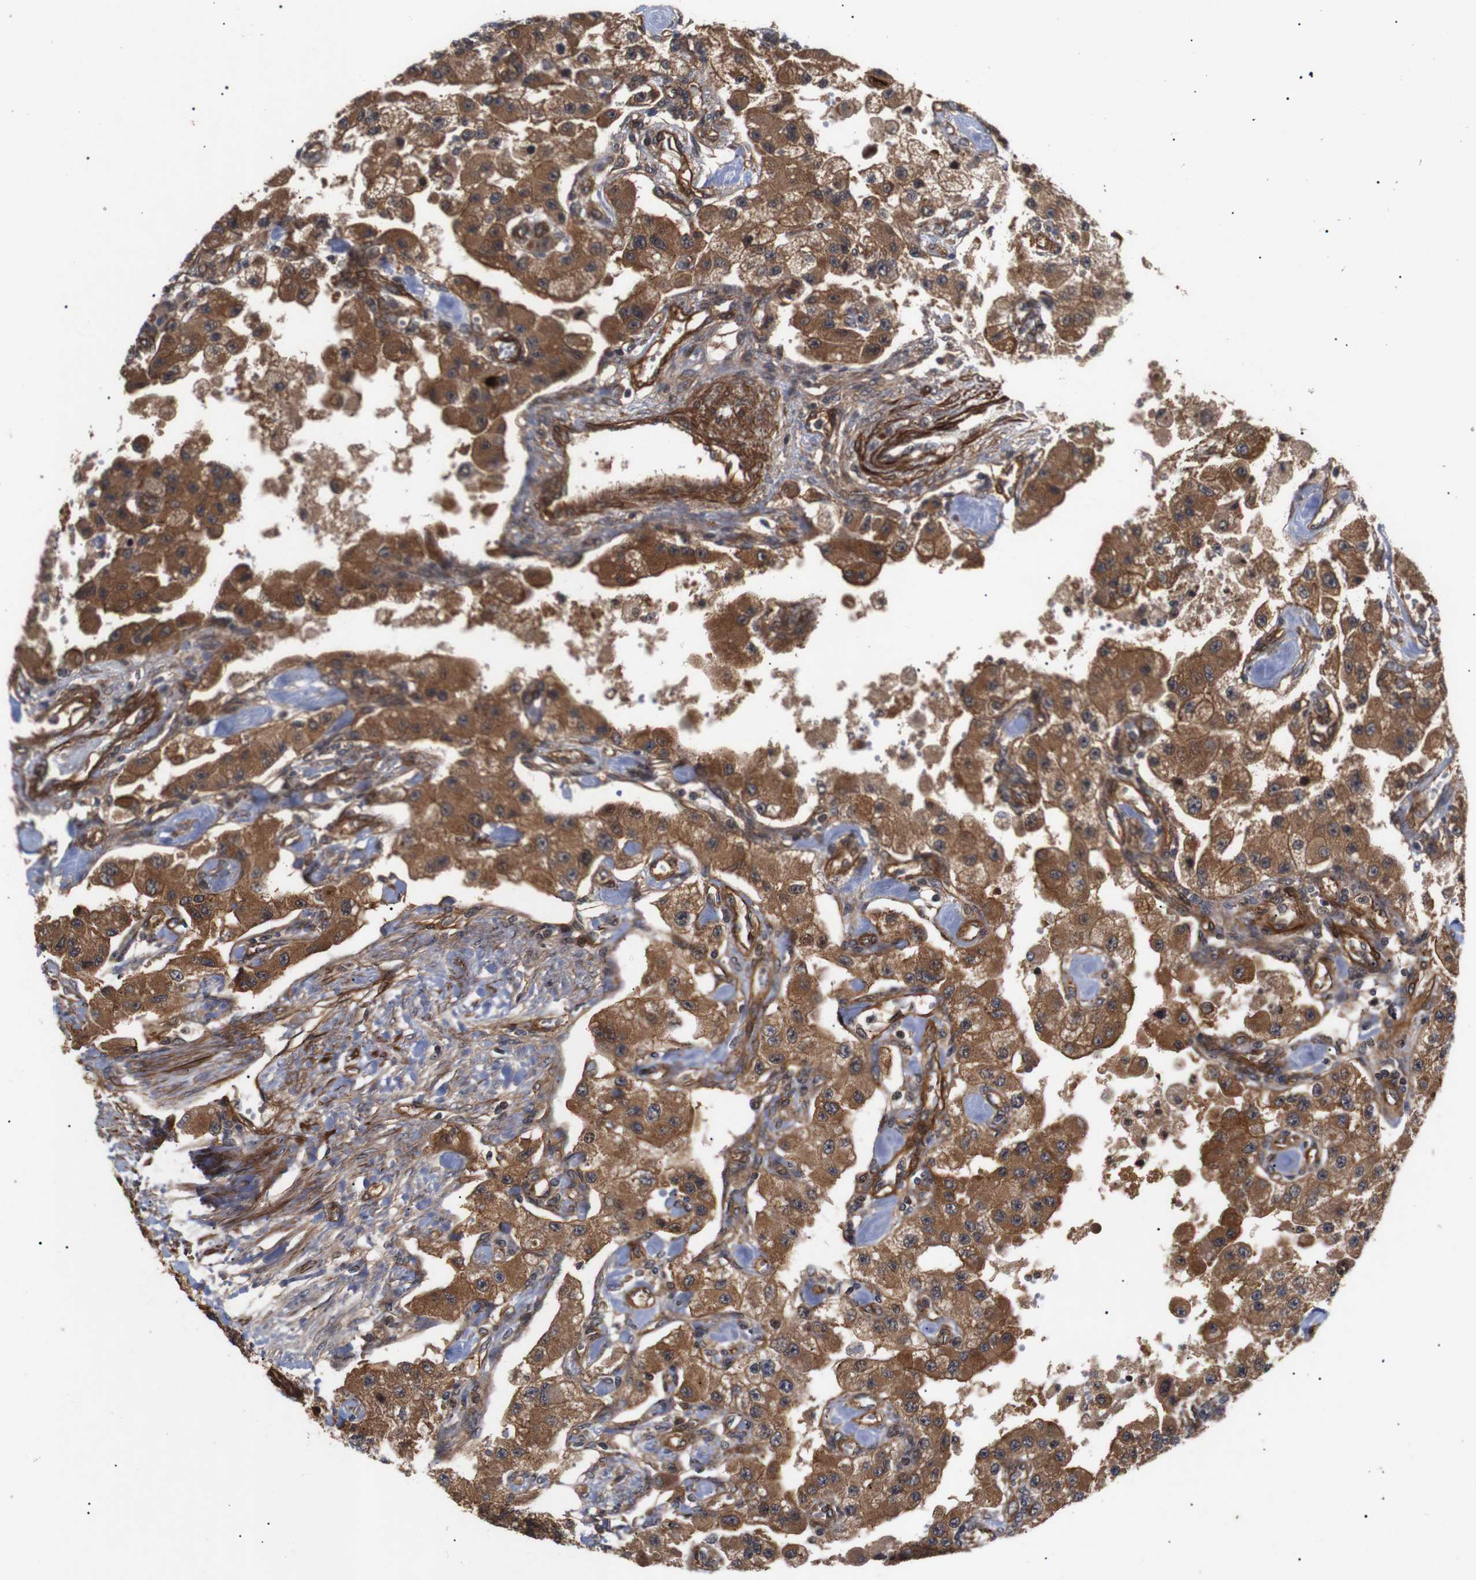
{"staining": {"intensity": "strong", "quantity": ">75%", "location": "cytoplasmic/membranous"}, "tissue": "carcinoid", "cell_type": "Tumor cells", "image_type": "cancer", "snomed": [{"axis": "morphology", "description": "Carcinoid, malignant, NOS"}, {"axis": "topography", "description": "Pancreas"}], "caption": "Carcinoid (malignant) was stained to show a protein in brown. There is high levels of strong cytoplasmic/membranous positivity in approximately >75% of tumor cells.", "gene": "PAWR", "patient": {"sex": "male", "age": 41}}